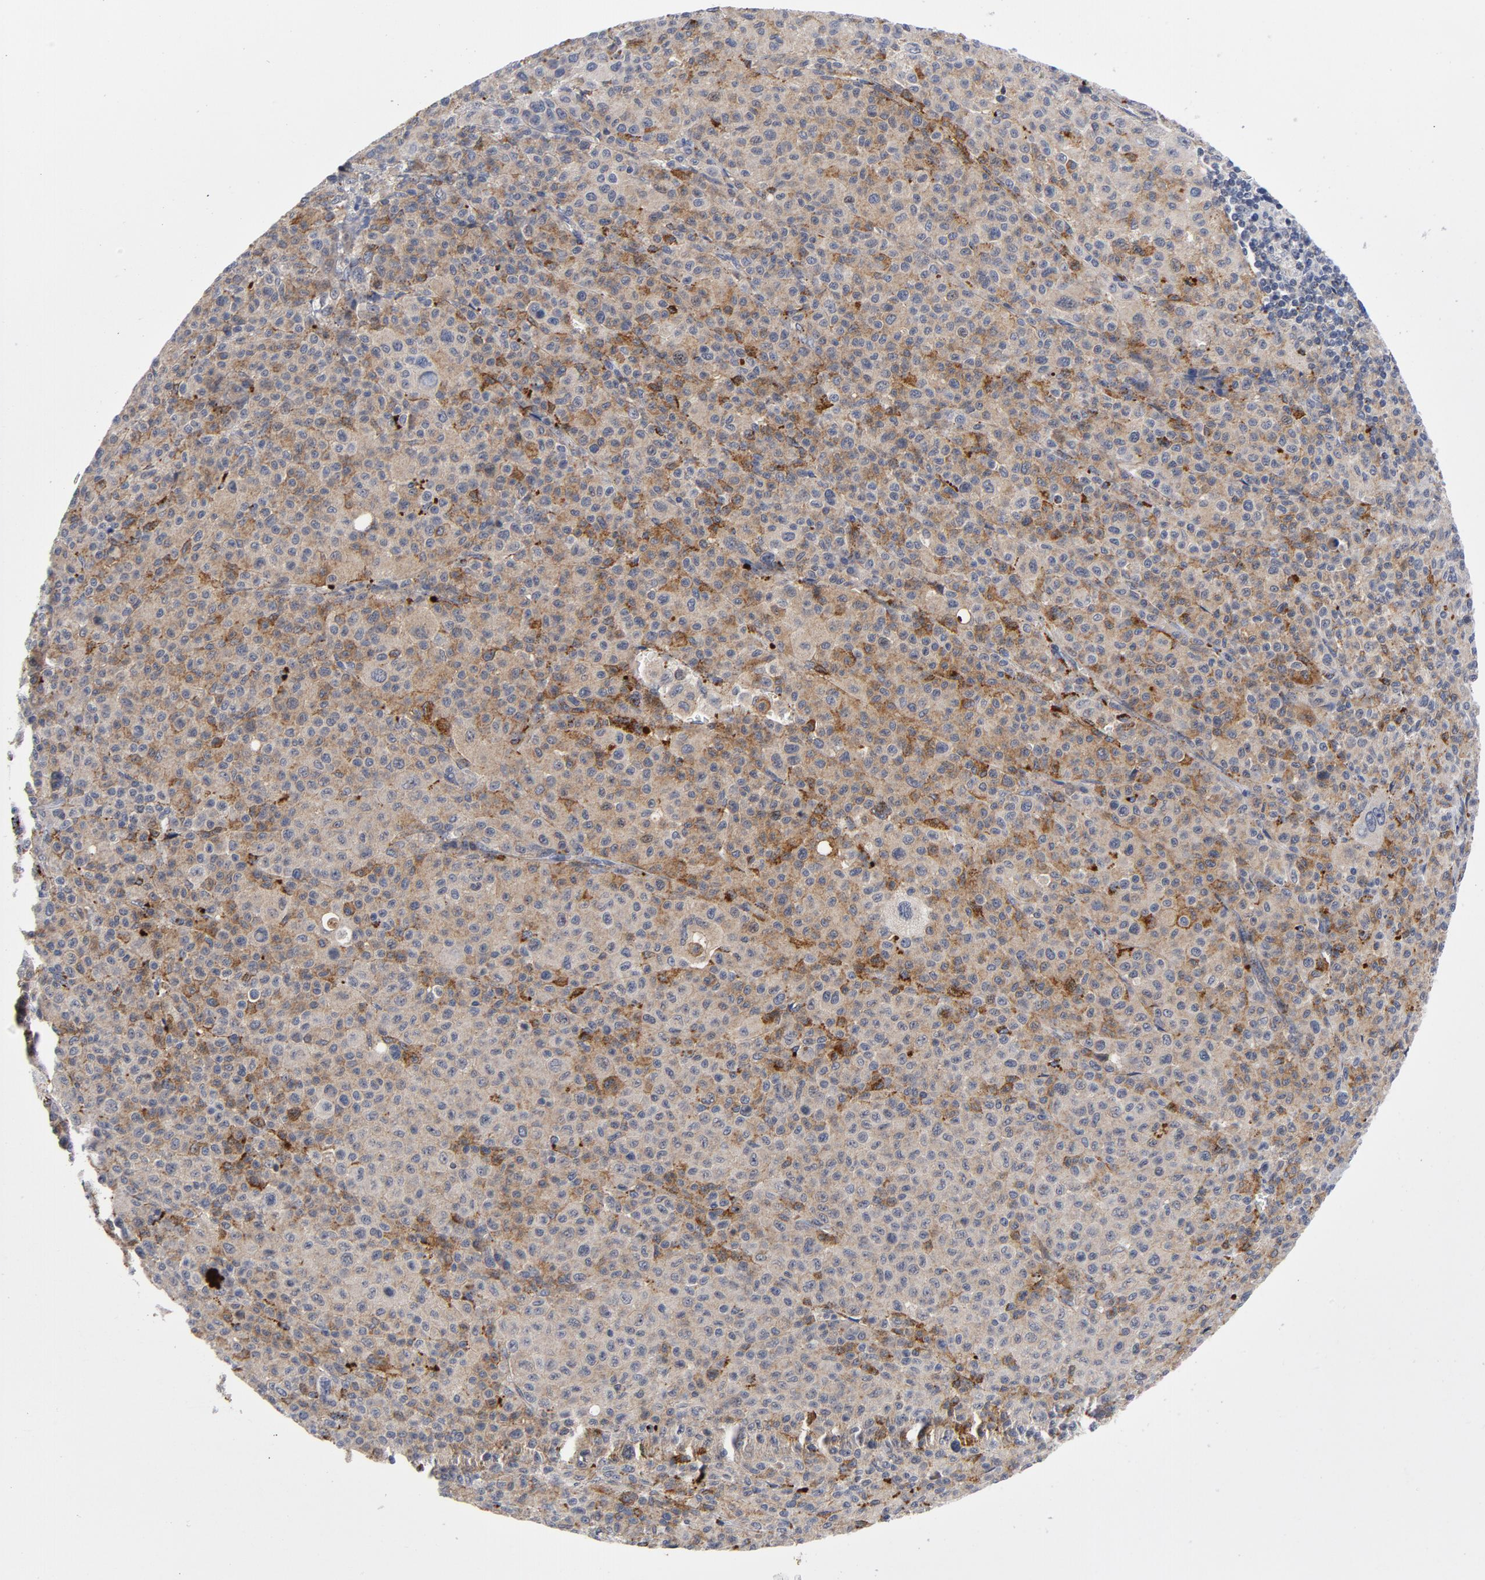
{"staining": {"intensity": "weak", "quantity": "25%-75%", "location": "cytoplasmic/membranous"}, "tissue": "melanoma", "cell_type": "Tumor cells", "image_type": "cancer", "snomed": [{"axis": "morphology", "description": "Malignant melanoma, Metastatic site"}, {"axis": "topography", "description": "Skin"}], "caption": "Immunohistochemistry histopathology image of human malignant melanoma (metastatic site) stained for a protein (brown), which displays low levels of weak cytoplasmic/membranous staining in about 25%-75% of tumor cells.", "gene": "AKT2", "patient": {"sex": "female", "age": 74}}